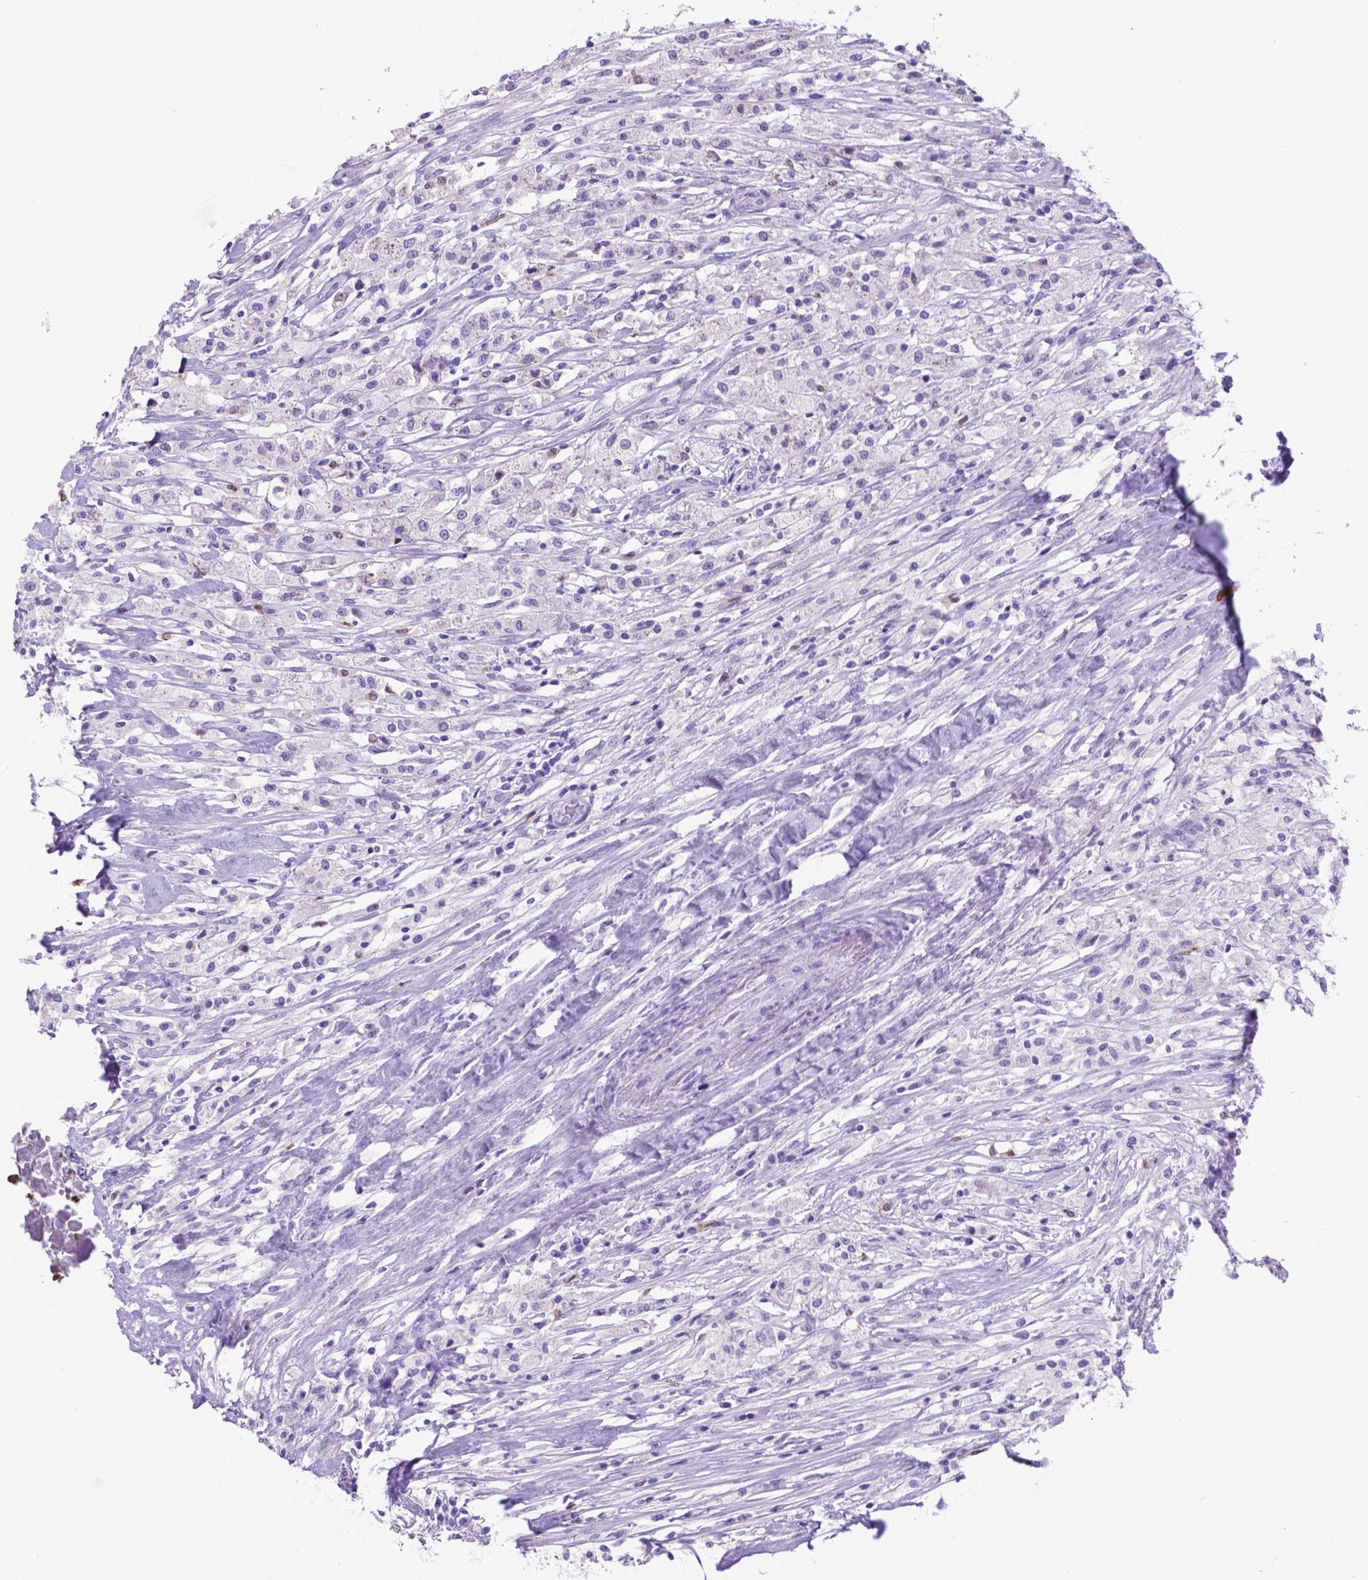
{"staining": {"intensity": "negative", "quantity": "none", "location": "none"}, "tissue": "testis cancer", "cell_type": "Tumor cells", "image_type": "cancer", "snomed": [{"axis": "morphology", "description": "Necrosis, NOS"}, {"axis": "morphology", "description": "Carcinoma, Embryonal, NOS"}, {"axis": "topography", "description": "Testis"}], "caption": "IHC histopathology image of embryonal carcinoma (testis) stained for a protein (brown), which exhibits no staining in tumor cells.", "gene": "LZTR1", "patient": {"sex": "male", "age": 19}}